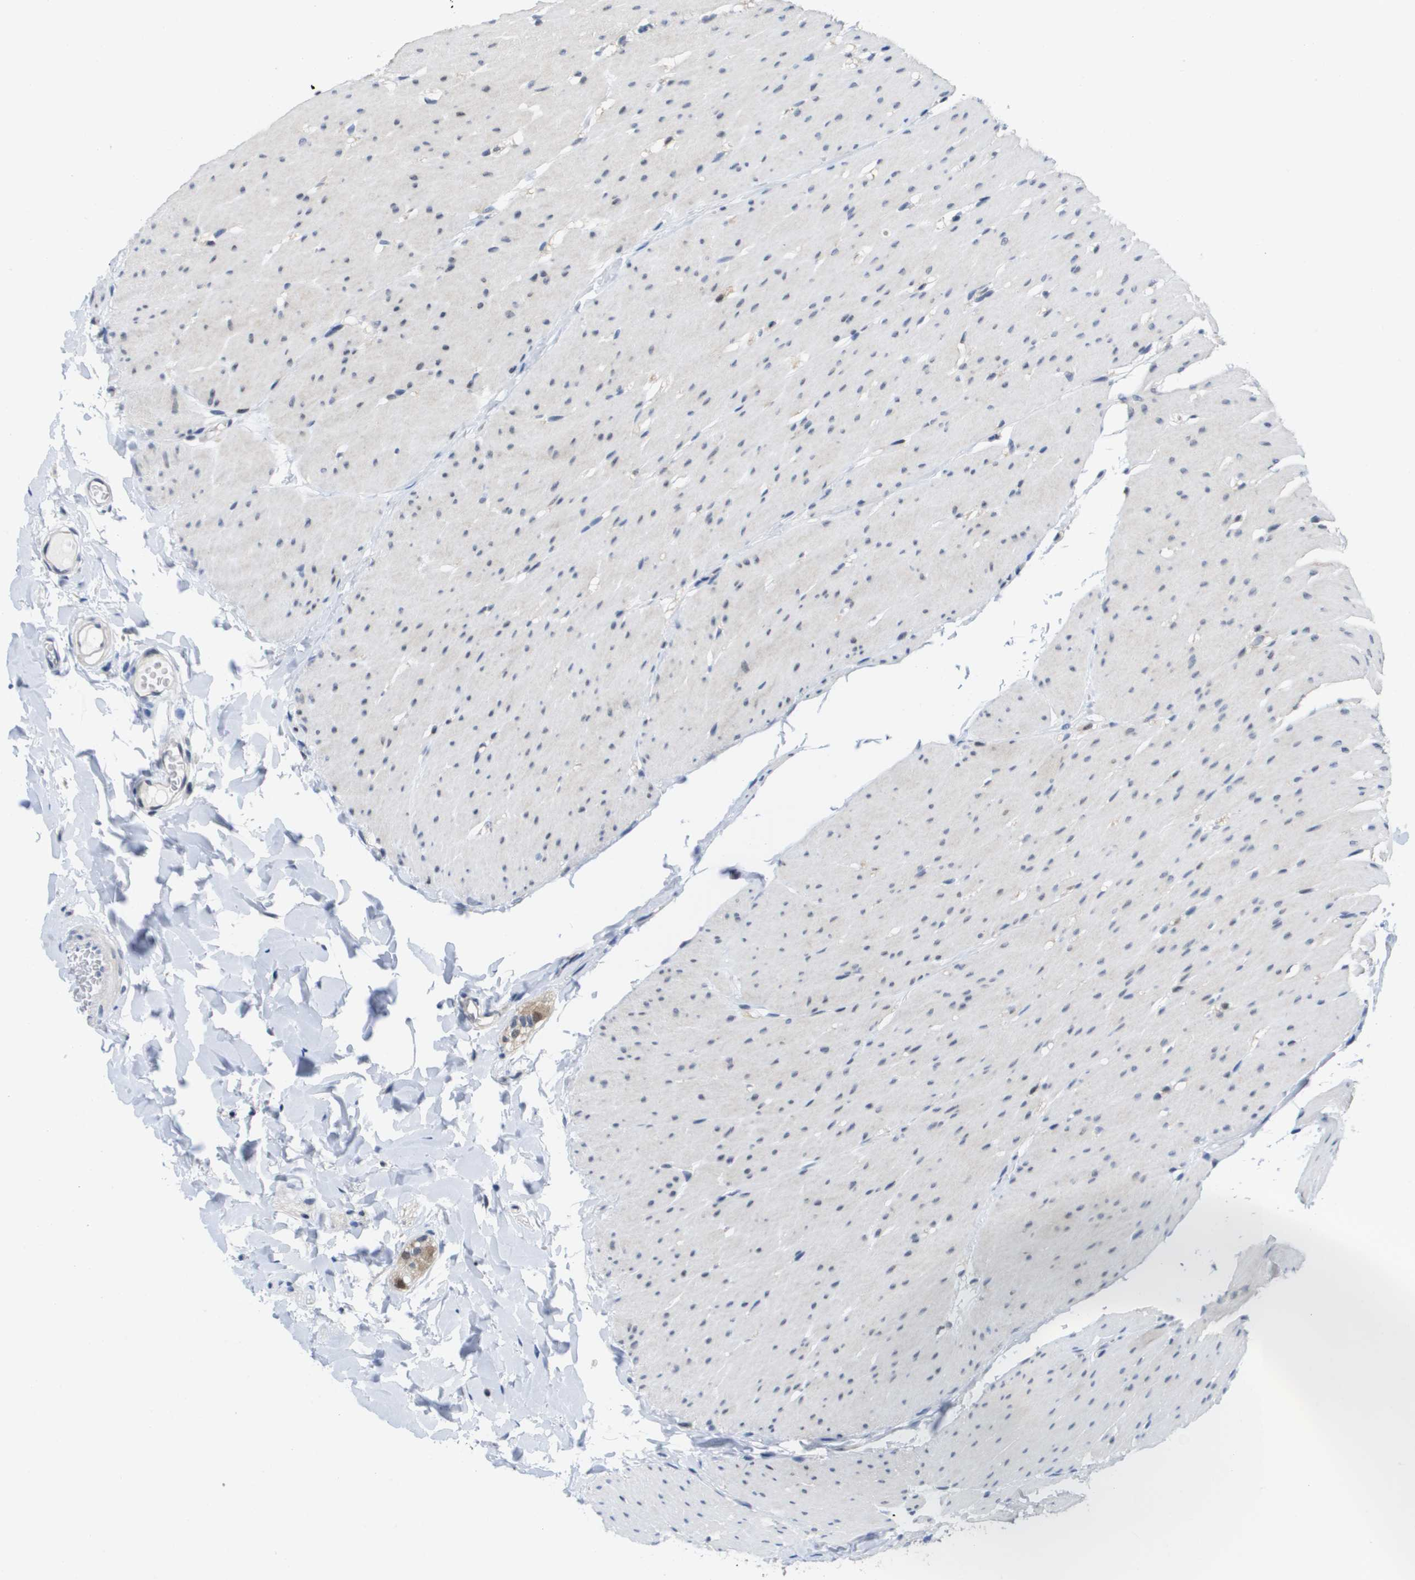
{"staining": {"intensity": "weak", "quantity": ">75%", "location": "cytoplasmic/membranous"}, "tissue": "colon", "cell_type": "Endothelial cells", "image_type": "normal", "snomed": [{"axis": "morphology", "description": "Normal tissue, NOS"}, {"axis": "topography", "description": "Smooth muscle"}, {"axis": "topography", "description": "Colon"}], "caption": "Human colon stained for a protein (brown) reveals weak cytoplasmic/membranous positive positivity in approximately >75% of endothelial cells.", "gene": "FKBP4", "patient": {"sex": "male", "age": 67}}